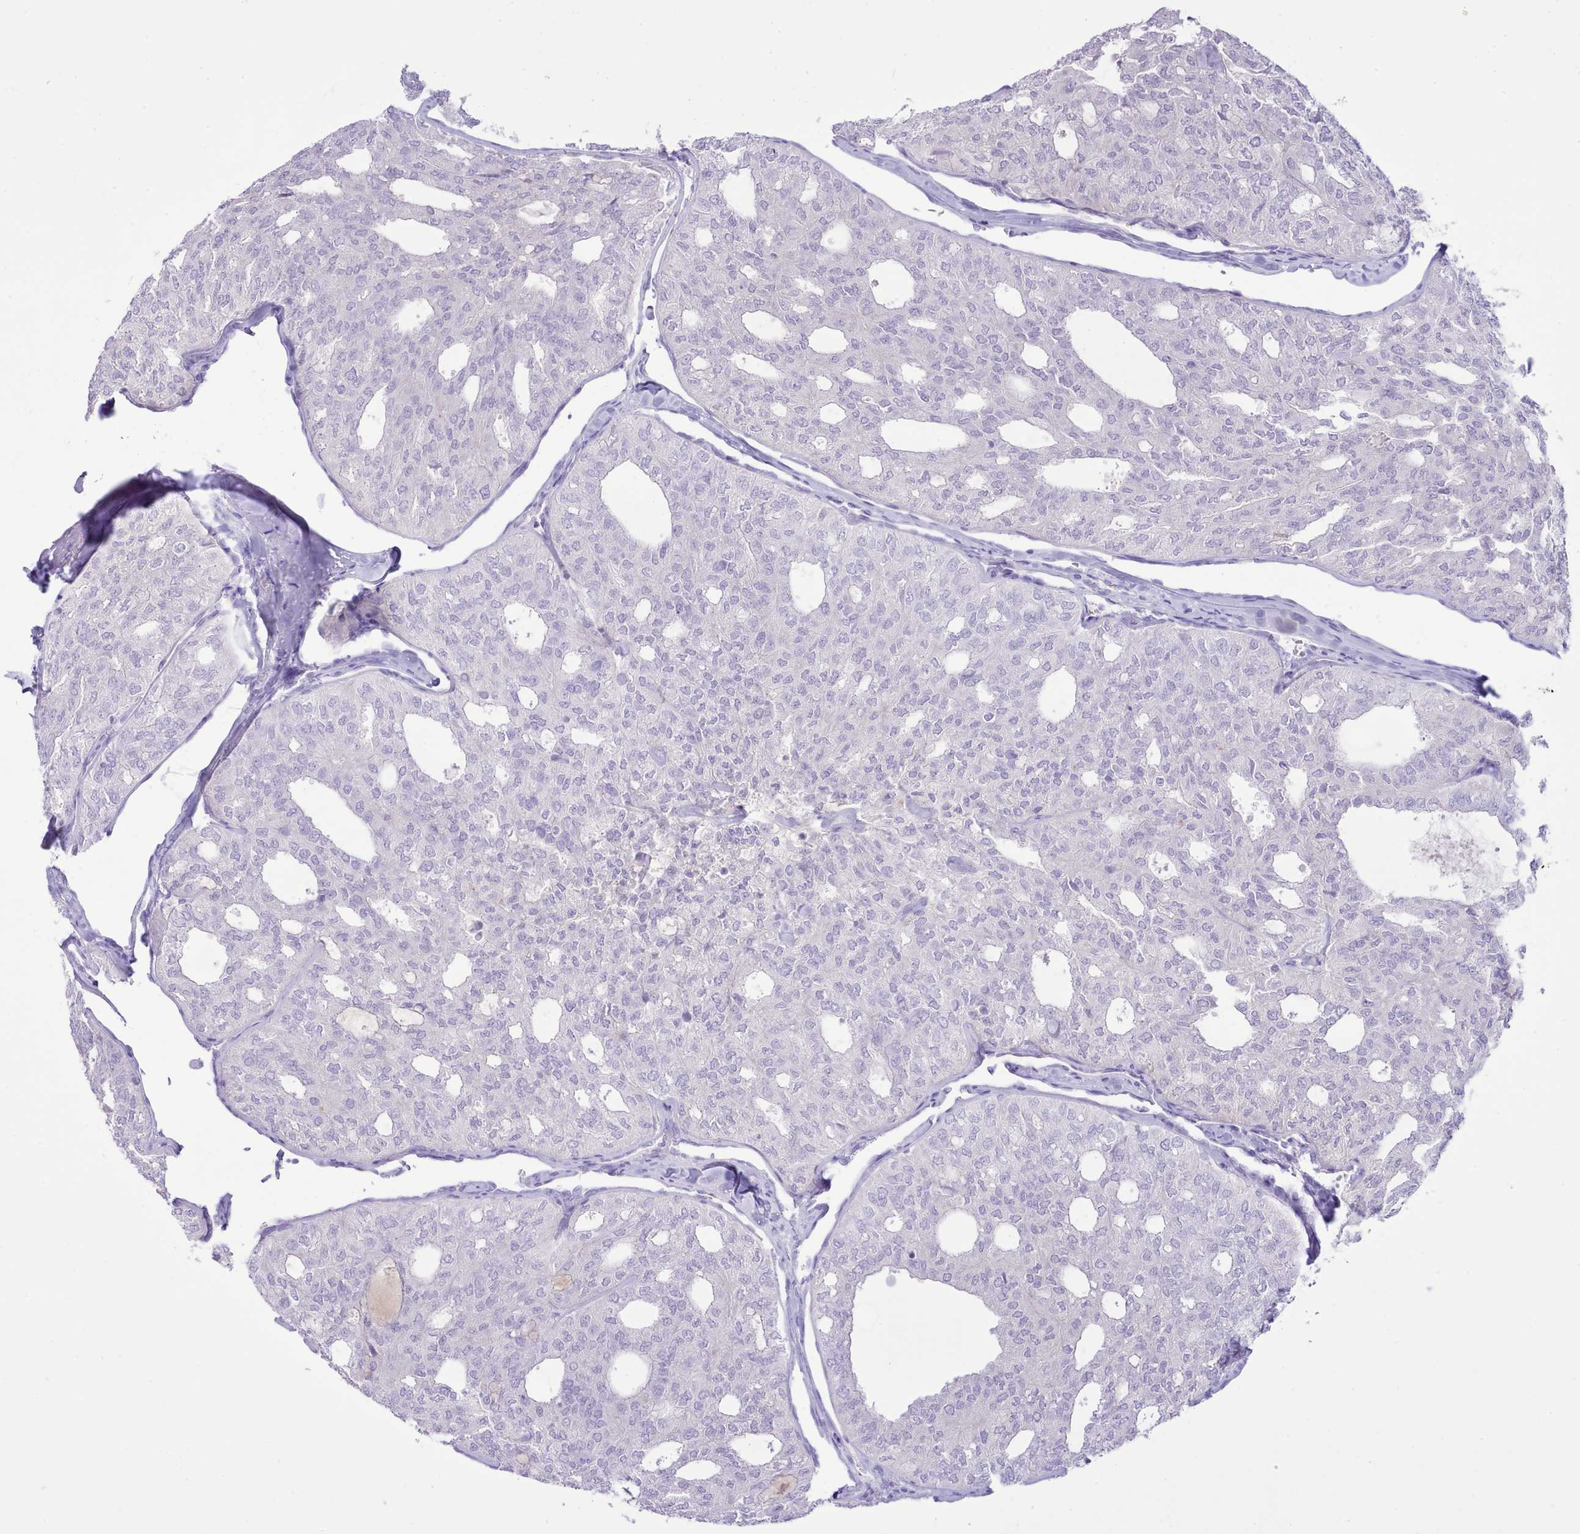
{"staining": {"intensity": "negative", "quantity": "none", "location": "none"}, "tissue": "thyroid cancer", "cell_type": "Tumor cells", "image_type": "cancer", "snomed": [{"axis": "morphology", "description": "Follicular adenoma carcinoma, NOS"}, {"axis": "topography", "description": "Thyroid gland"}], "caption": "Immunohistochemical staining of follicular adenoma carcinoma (thyroid) demonstrates no significant positivity in tumor cells.", "gene": "MDFI", "patient": {"sex": "male", "age": 75}}